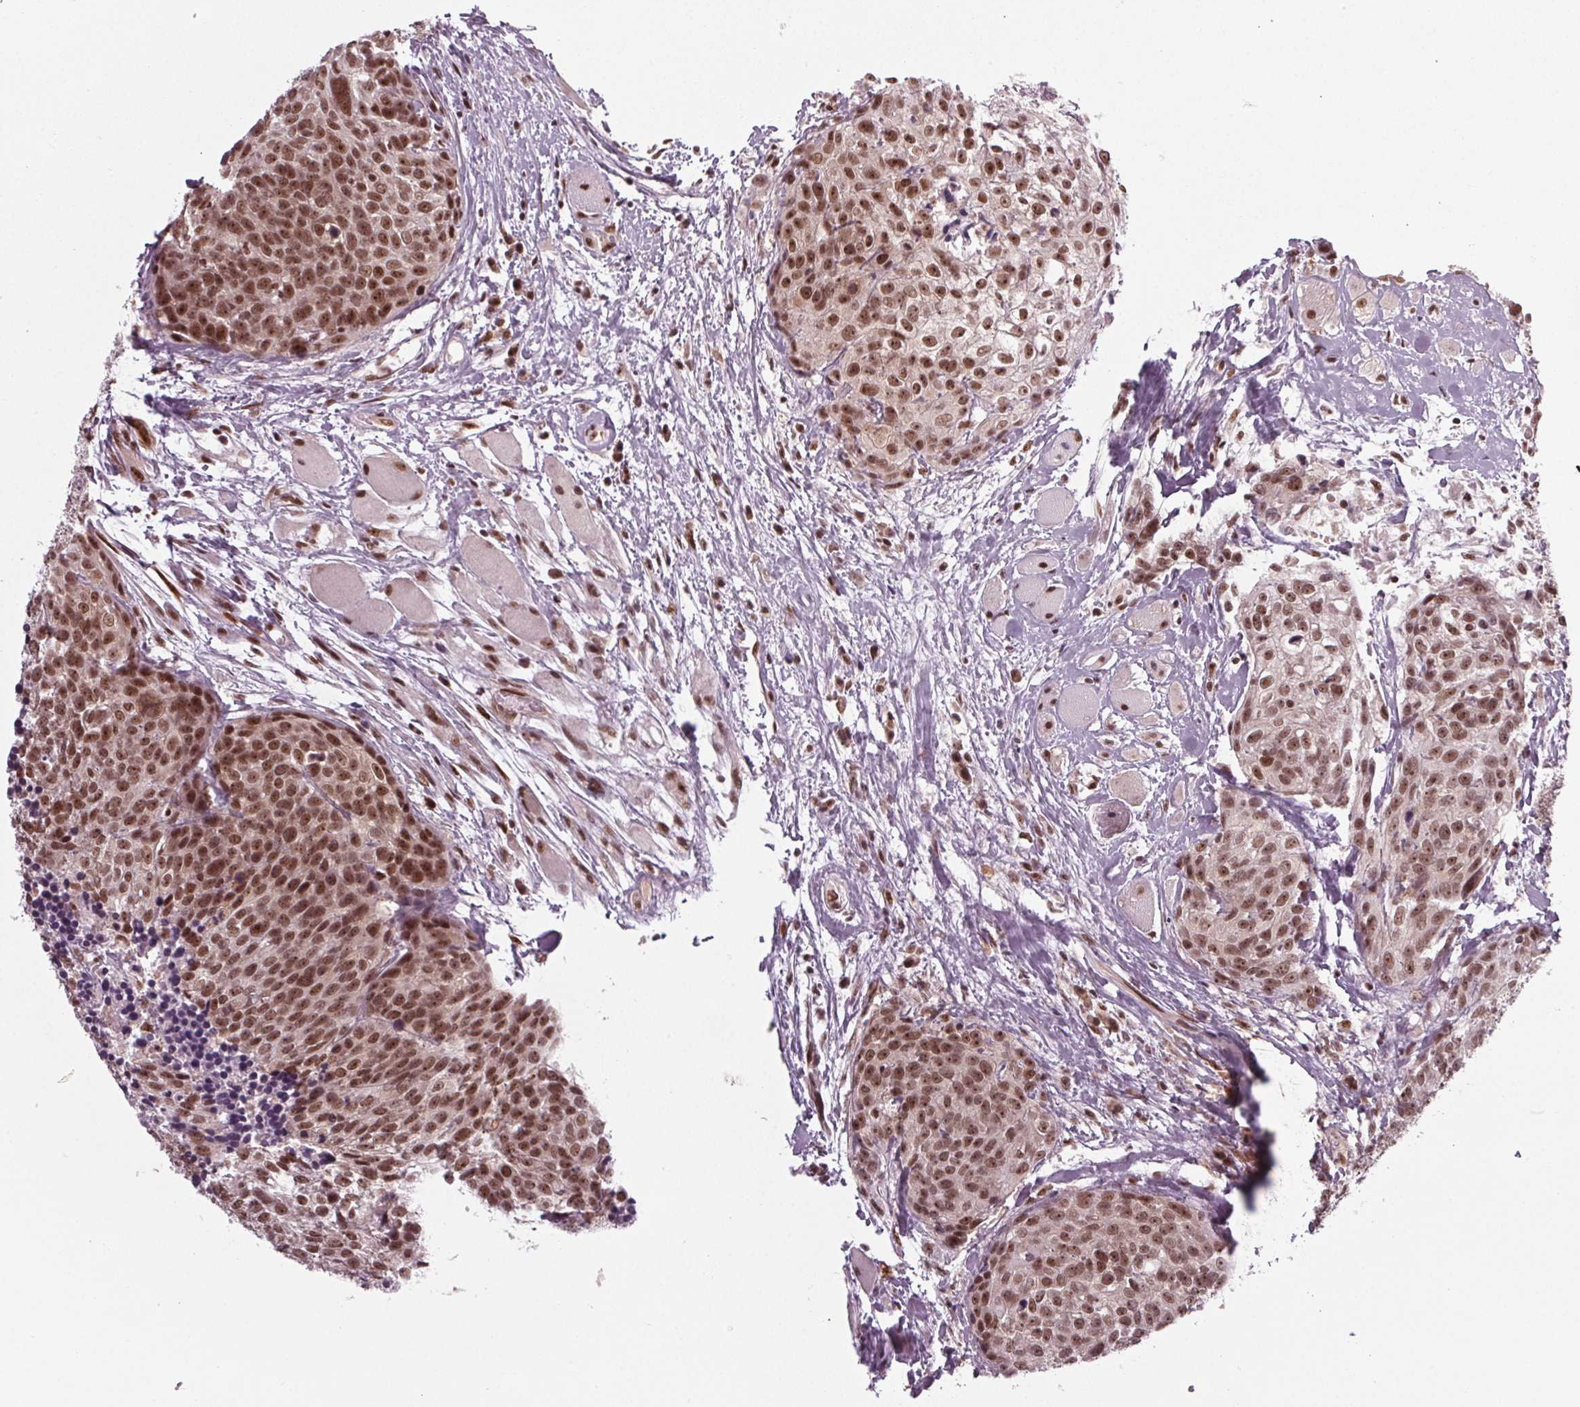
{"staining": {"intensity": "moderate", "quantity": "25%-75%", "location": "nuclear"}, "tissue": "head and neck cancer", "cell_type": "Tumor cells", "image_type": "cancer", "snomed": [{"axis": "morphology", "description": "Squamous cell carcinoma, NOS"}, {"axis": "topography", "description": "Oral tissue"}, {"axis": "topography", "description": "Head-Neck"}], "caption": "DAB (3,3'-diaminobenzidine) immunohistochemical staining of human head and neck squamous cell carcinoma displays moderate nuclear protein expression in approximately 25%-75% of tumor cells.", "gene": "DDX41", "patient": {"sex": "male", "age": 64}}